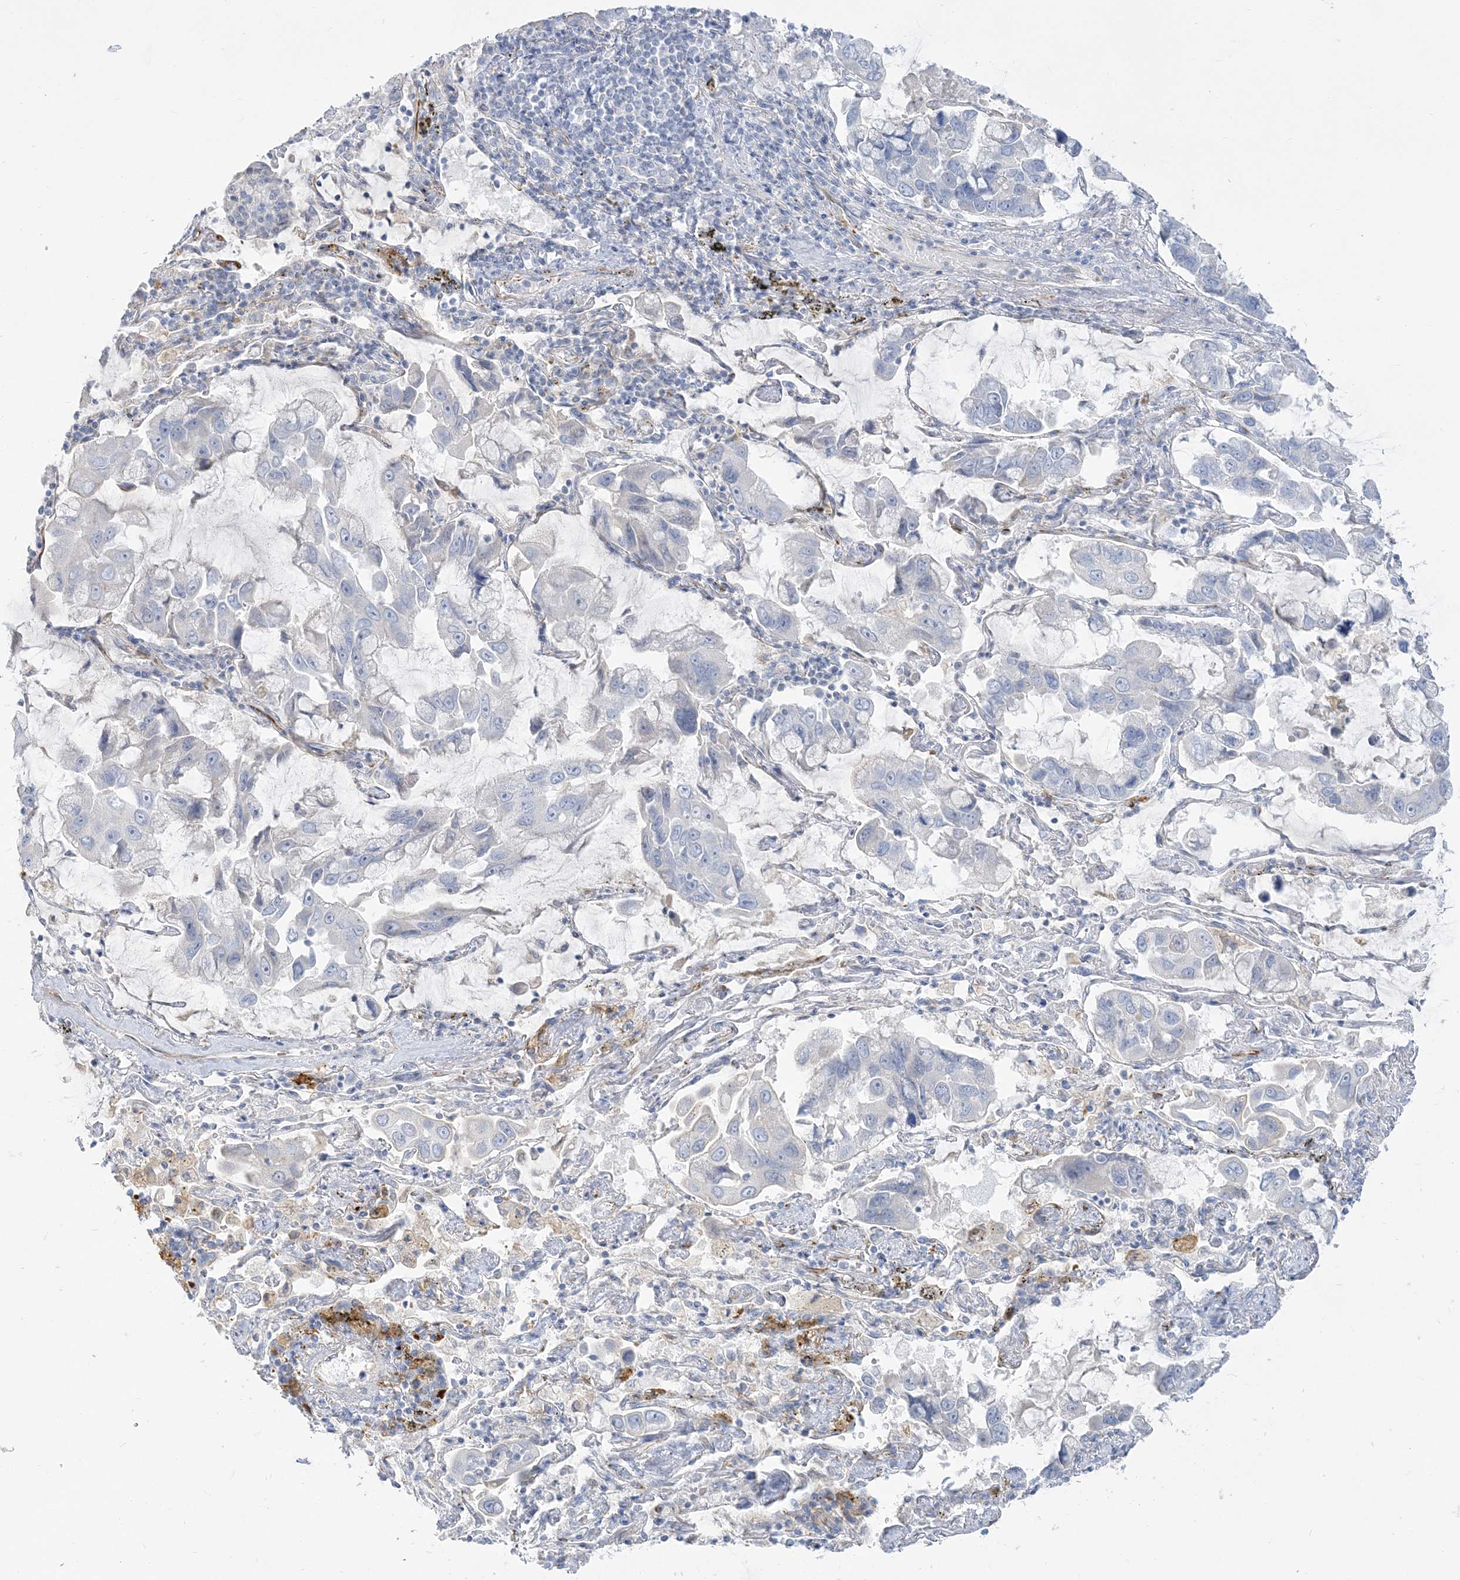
{"staining": {"intensity": "negative", "quantity": "none", "location": "none"}, "tissue": "lung cancer", "cell_type": "Tumor cells", "image_type": "cancer", "snomed": [{"axis": "morphology", "description": "Adenocarcinoma, NOS"}, {"axis": "topography", "description": "Lung"}], "caption": "Tumor cells show no significant staining in adenocarcinoma (lung).", "gene": "GPAT2", "patient": {"sex": "male", "age": 64}}